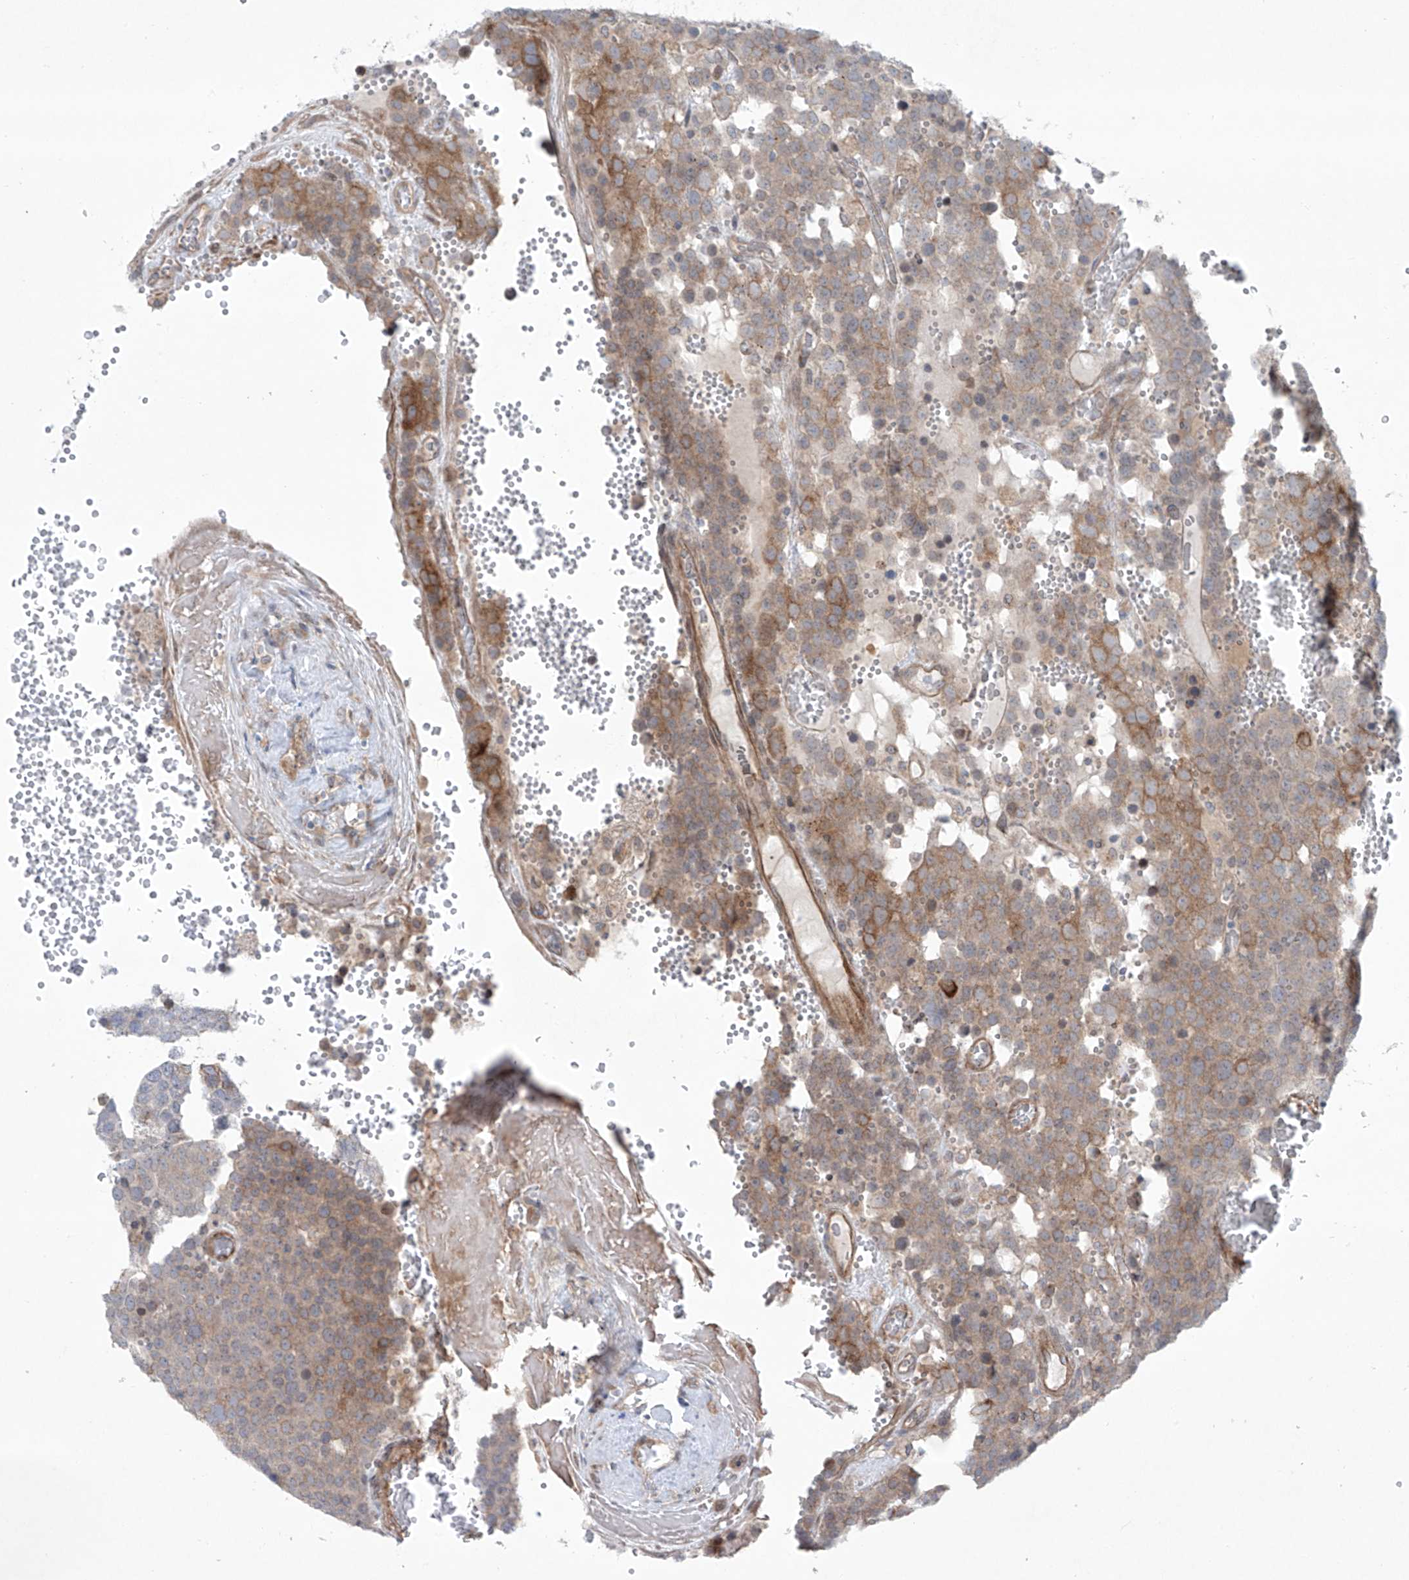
{"staining": {"intensity": "moderate", "quantity": "<25%", "location": "cytoplasmic/membranous"}, "tissue": "testis cancer", "cell_type": "Tumor cells", "image_type": "cancer", "snomed": [{"axis": "morphology", "description": "Seminoma, NOS"}, {"axis": "topography", "description": "Testis"}], "caption": "Immunohistochemistry (IHC) photomicrograph of neoplastic tissue: human testis cancer stained using immunohistochemistry demonstrates low levels of moderate protein expression localized specifically in the cytoplasmic/membranous of tumor cells, appearing as a cytoplasmic/membranous brown color.", "gene": "KLC4", "patient": {"sex": "male", "age": 71}}